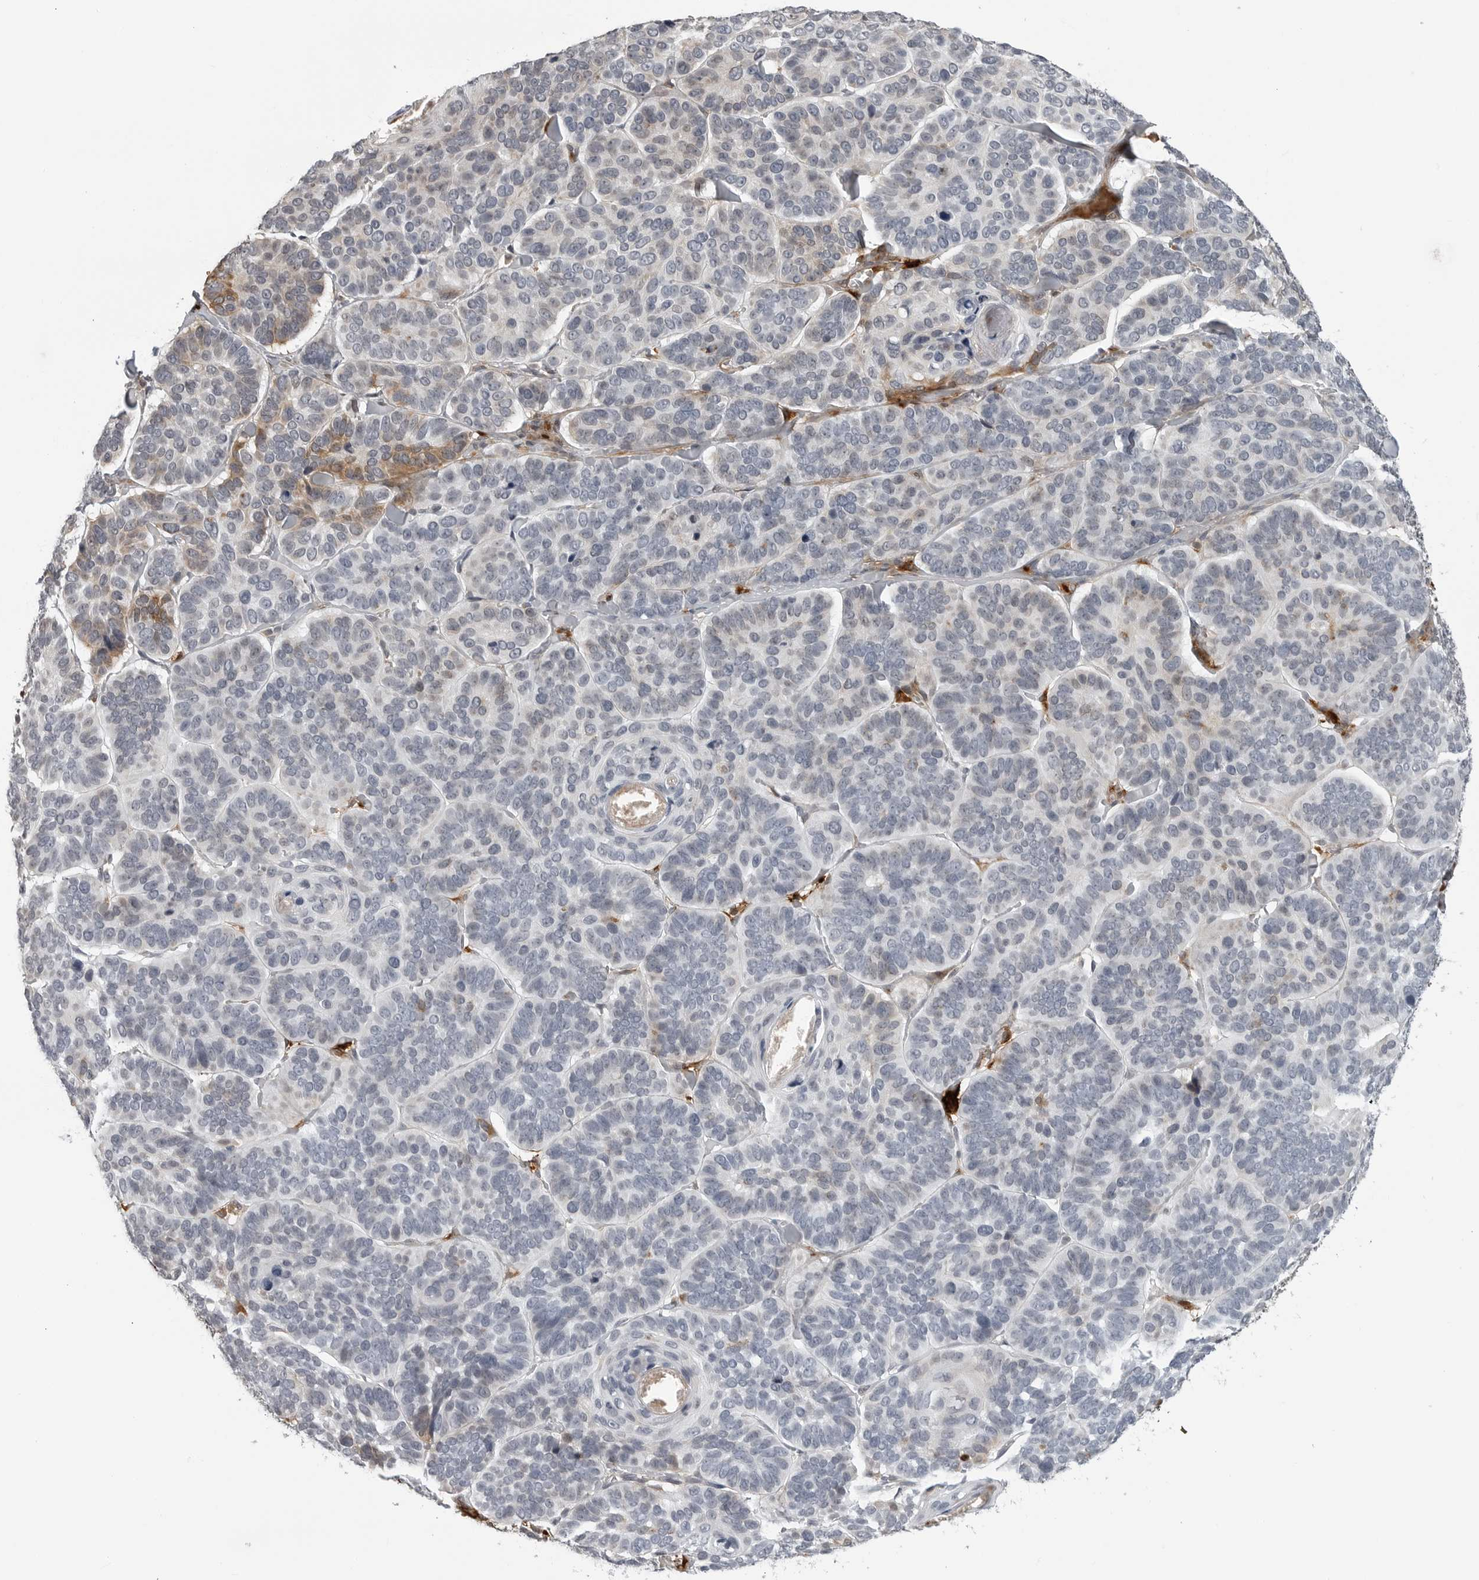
{"staining": {"intensity": "negative", "quantity": "none", "location": "none"}, "tissue": "skin cancer", "cell_type": "Tumor cells", "image_type": "cancer", "snomed": [{"axis": "morphology", "description": "Basal cell carcinoma"}, {"axis": "topography", "description": "Skin"}], "caption": "This is a image of IHC staining of skin basal cell carcinoma, which shows no staining in tumor cells.", "gene": "CXCR5", "patient": {"sex": "male", "age": 62}}